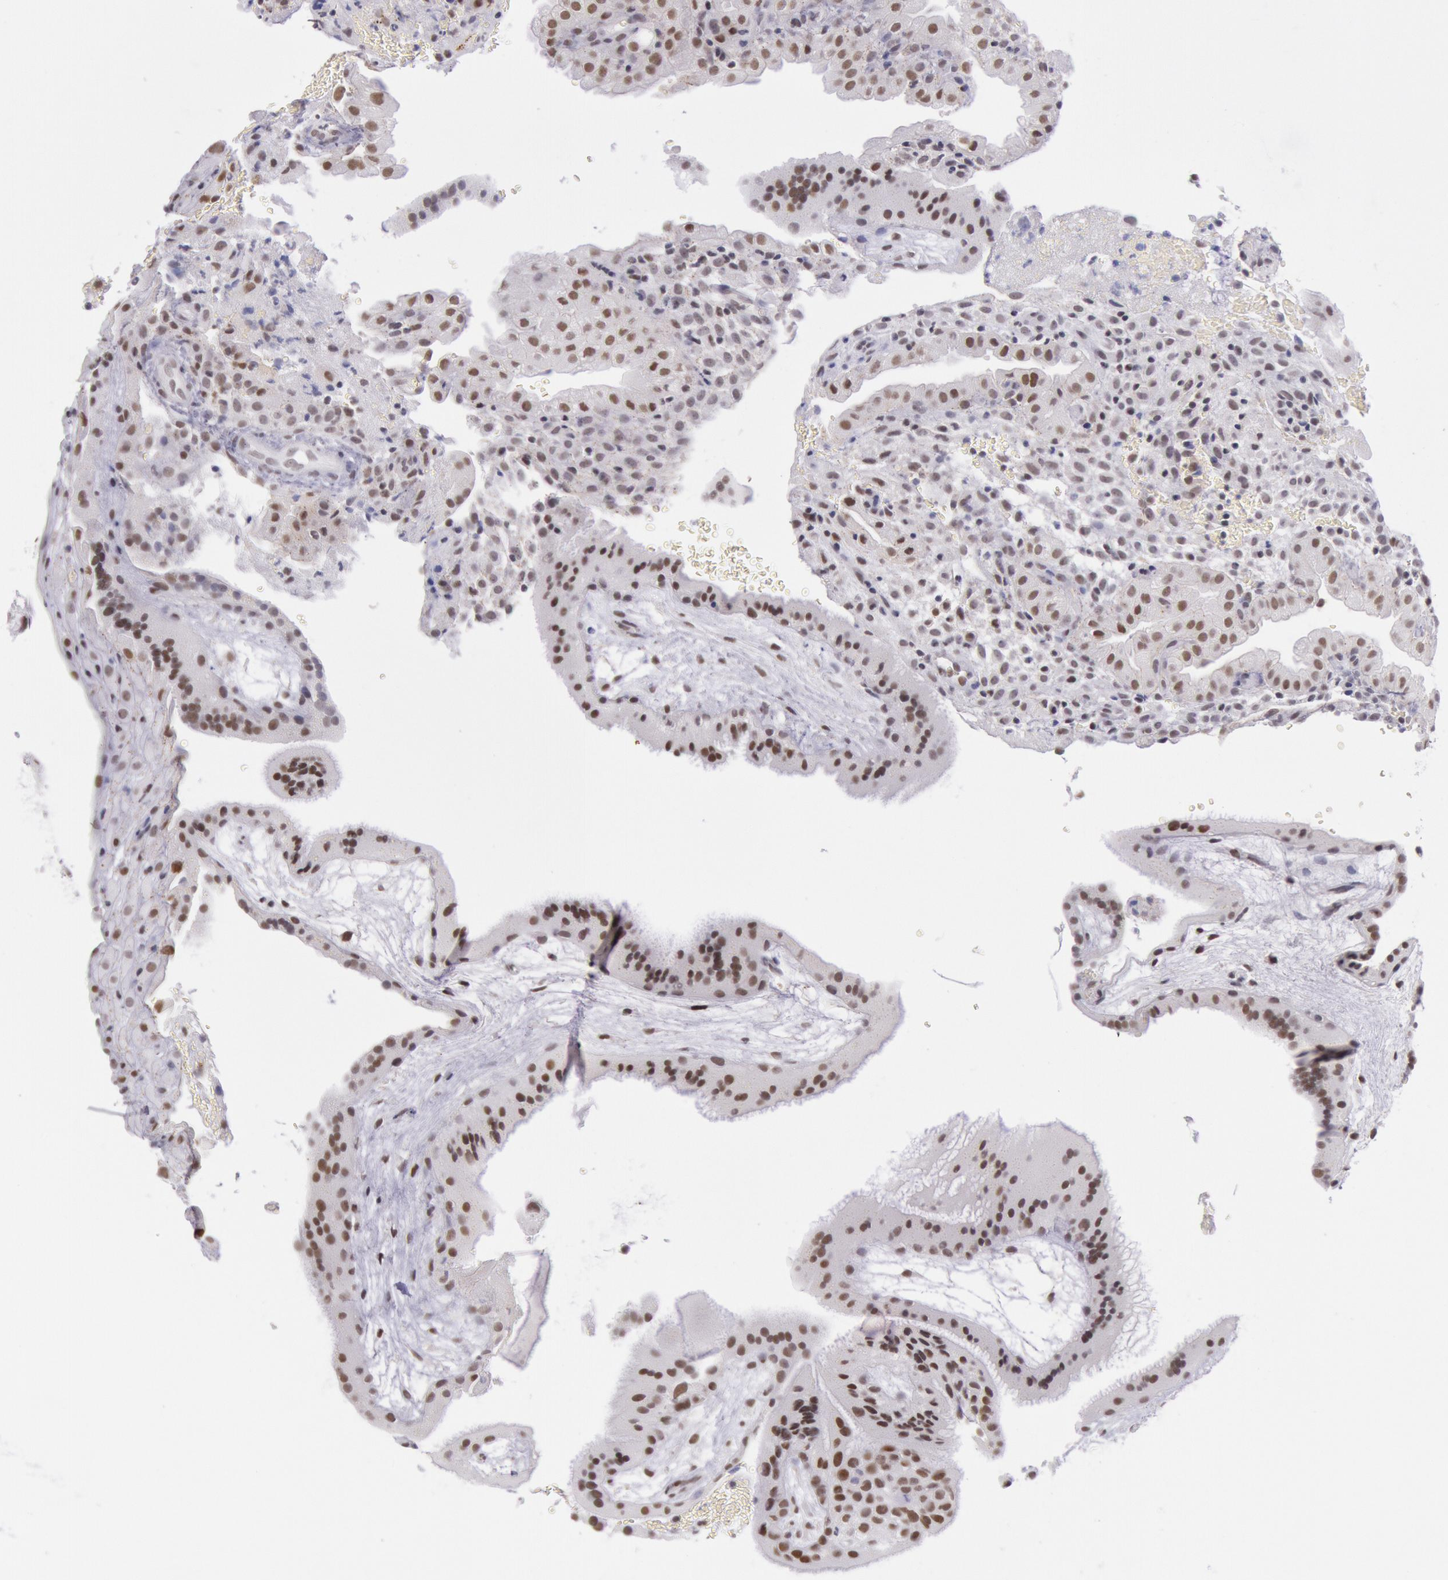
{"staining": {"intensity": "moderate", "quantity": ">75%", "location": "nuclear"}, "tissue": "placenta", "cell_type": "Decidual cells", "image_type": "normal", "snomed": [{"axis": "morphology", "description": "Normal tissue, NOS"}, {"axis": "topography", "description": "Placenta"}], "caption": "Placenta was stained to show a protein in brown. There is medium levels of moderate nuclear positivity in approximately >75% of decidual cells.", "gene": "TASL", "patient": {"sex": "female", "age": 19}}